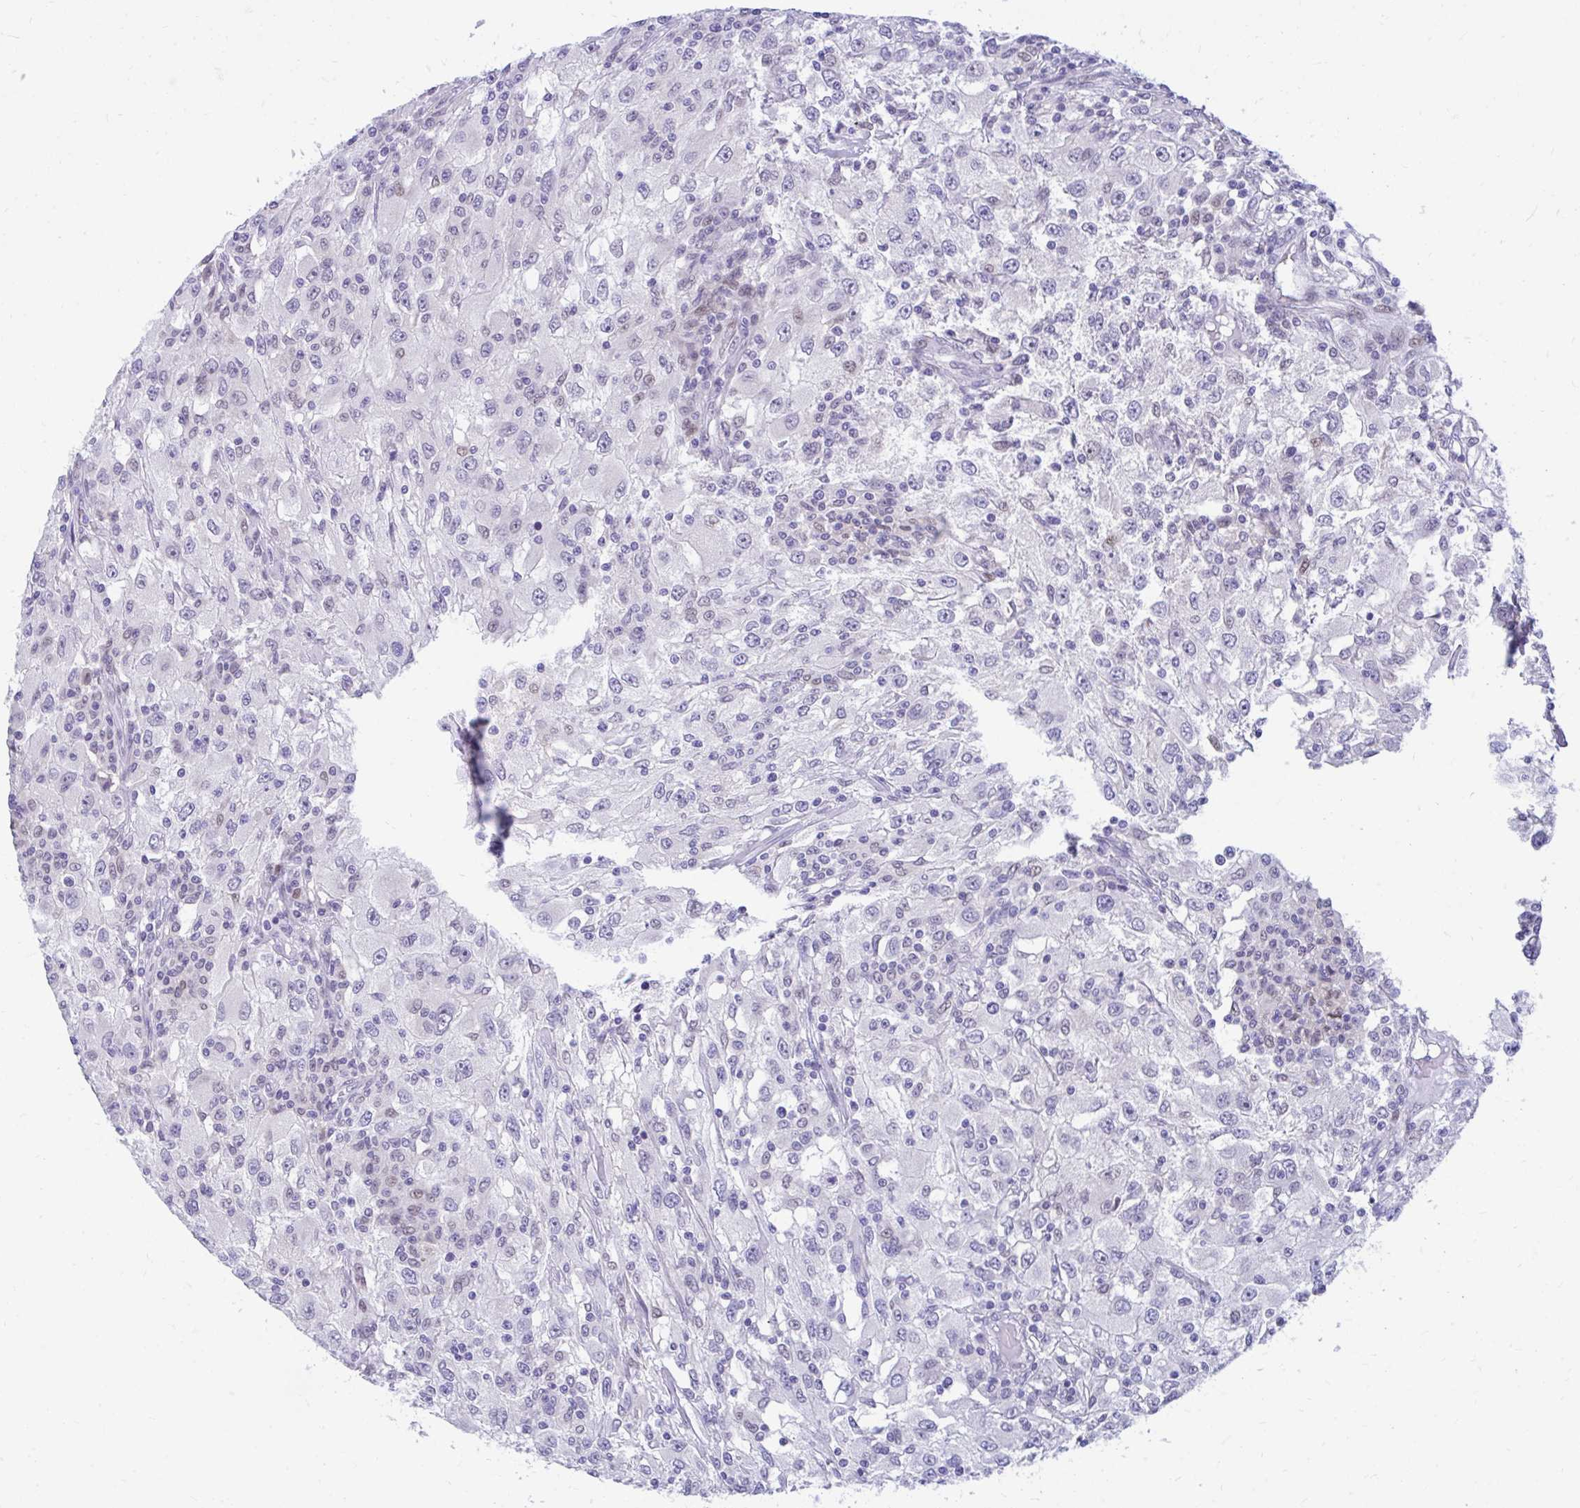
{"staining": {"intensity": "negative", "quantity": "none", "location": "none"}, "tissue": "renal cancer", "cell_type": "Tumor cells", "image_type": "cancer", "snomed": [{"axis": "morphology", "description": "Adenocarcinoma, NOS"}, {"axis": "topography", "description": "Kidney"}], "caption": "Human renal cancer stained for a protein using immunohistochemistry shows no positivity in tumor cells.", "gene": "GLB1L2", "patient": {"sex": "female", "age": 67}}